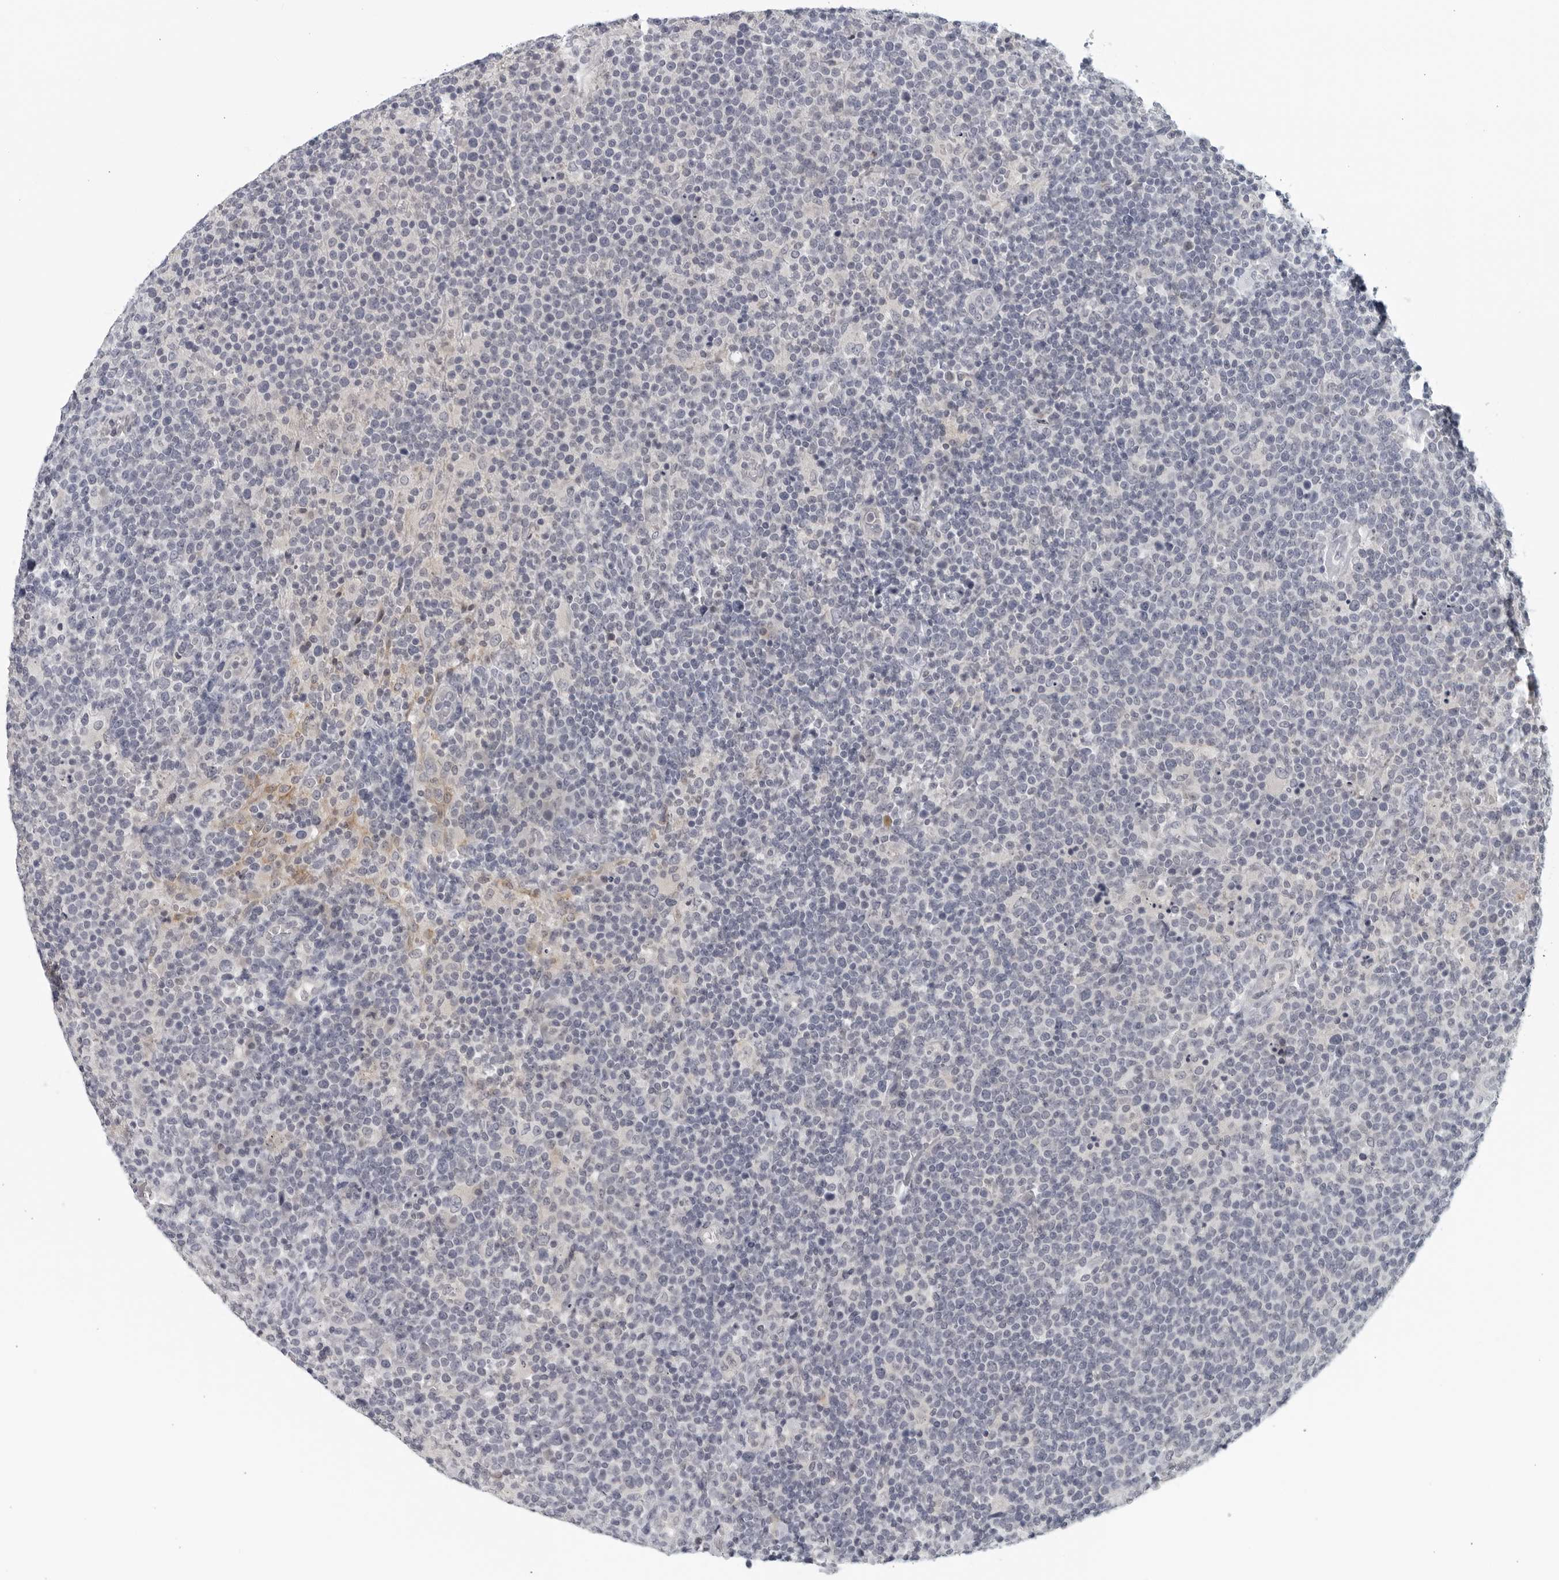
{"staining": {"intensity": "negative", "quantity": "none", "location": "none"}, "tissue": "lymphoma", "cell_type": "Tumor cells", "image_type": "cancer", "snomed": [{"axis": "morphology", "description": "Malignant lymphoma, non-Hodgkin's type, High grade"}, {"axis": "topography", "description": "Lymph node"}], "caption": "Tumor cells show no significant protein positivity in malignant lymphoma, non-Hodgkin's type (high-grade).", "gene": "MATN1", "patient": {"sex": "male", "age": 61}}